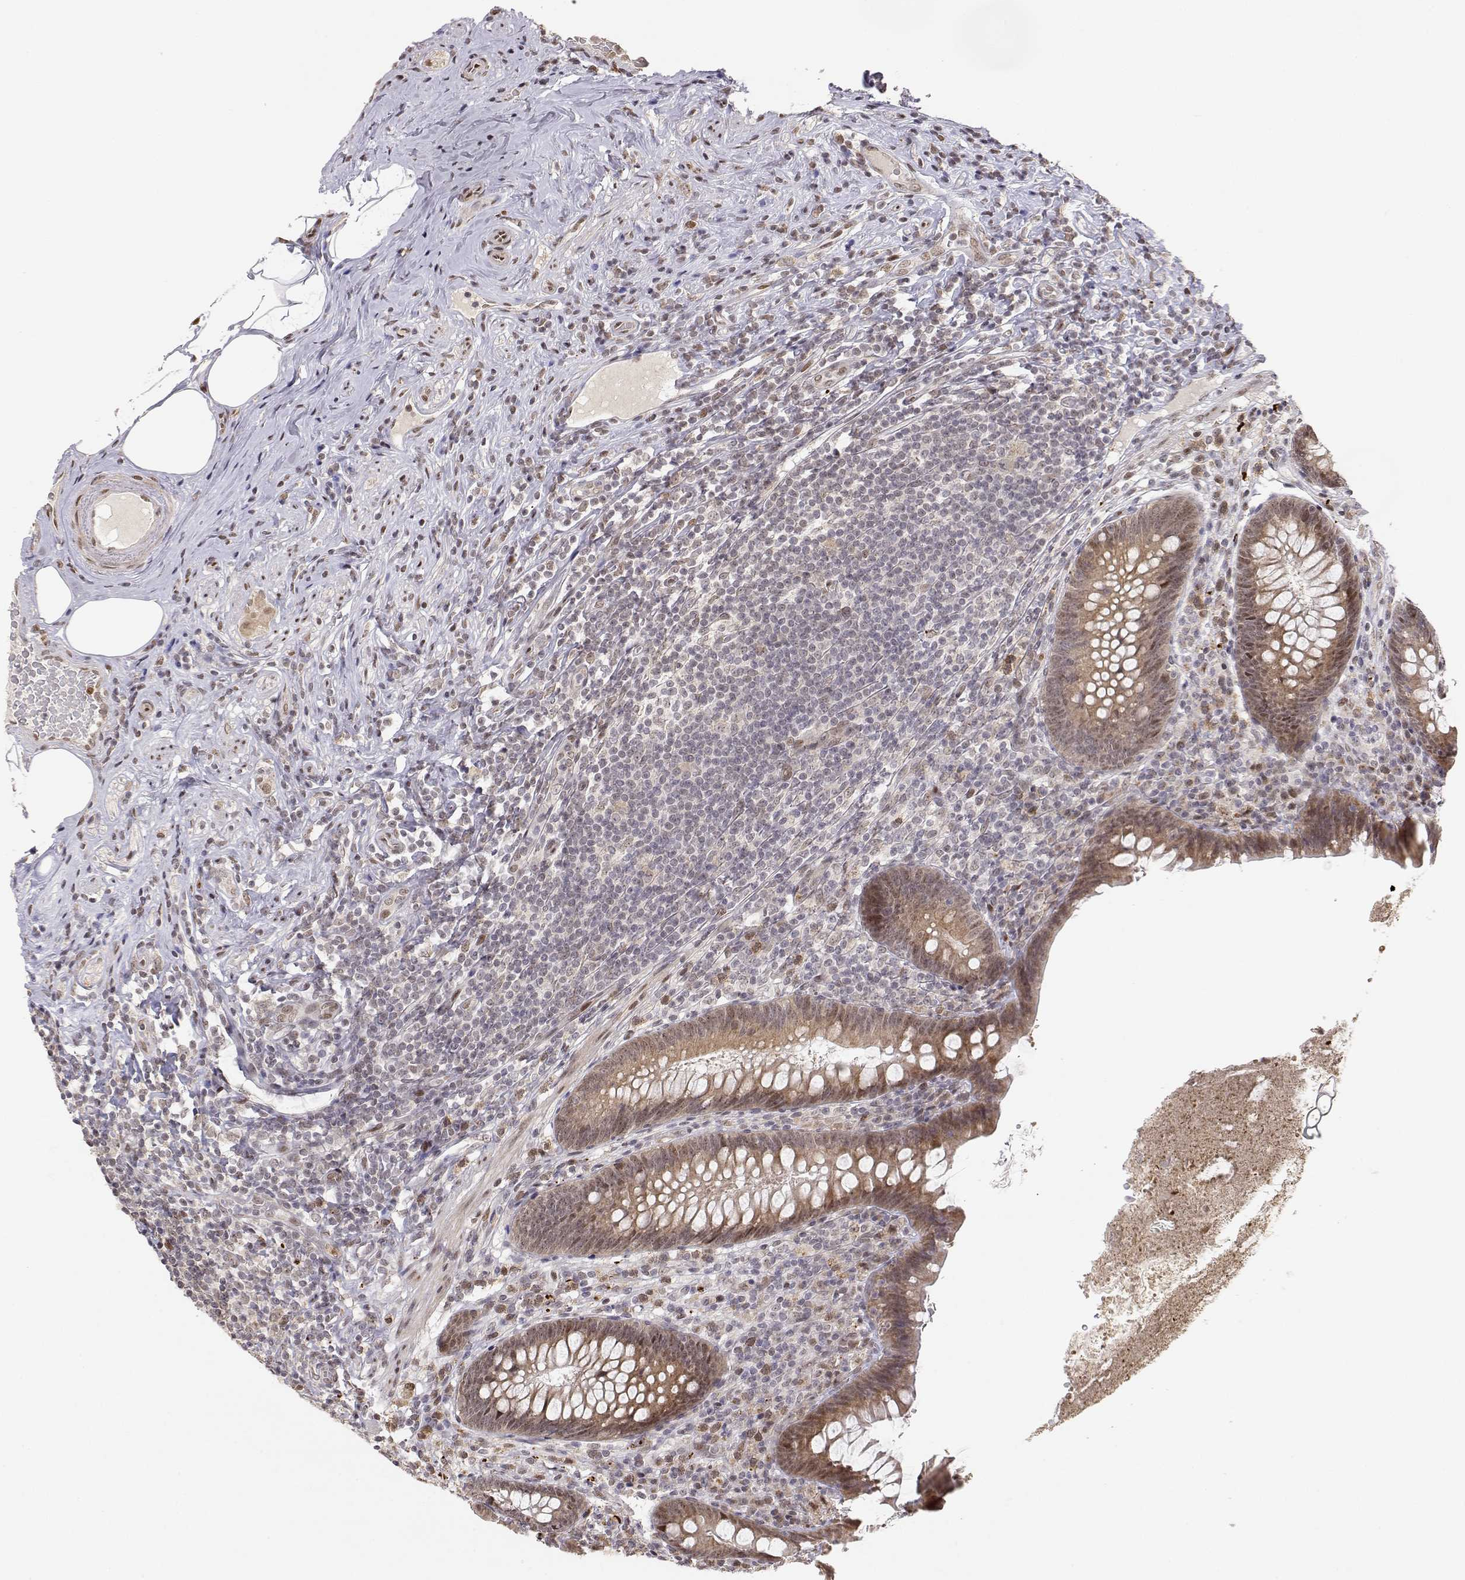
{"staining": {"intensity": "moderate", "quantity": "25%-75%", "location": "cytoplasmic/membranous"}, "tissue": "appendix", "cell_type": "Glandular cells", "image_type": "normal", "snomed": [{"axis": "morphology", "description": "Normal tissue, NOS"}, {"axis": "topography", "description": "Appendix"}], "caption": "Moderate cytoplasmic/membranous positivity for a protein is appreciated in approximately 25%-75% of glandular cells of normal appendix using immunohistochemistry.", "gene": "BRCA1", "patient": {"sex": "male", "age": 47}}